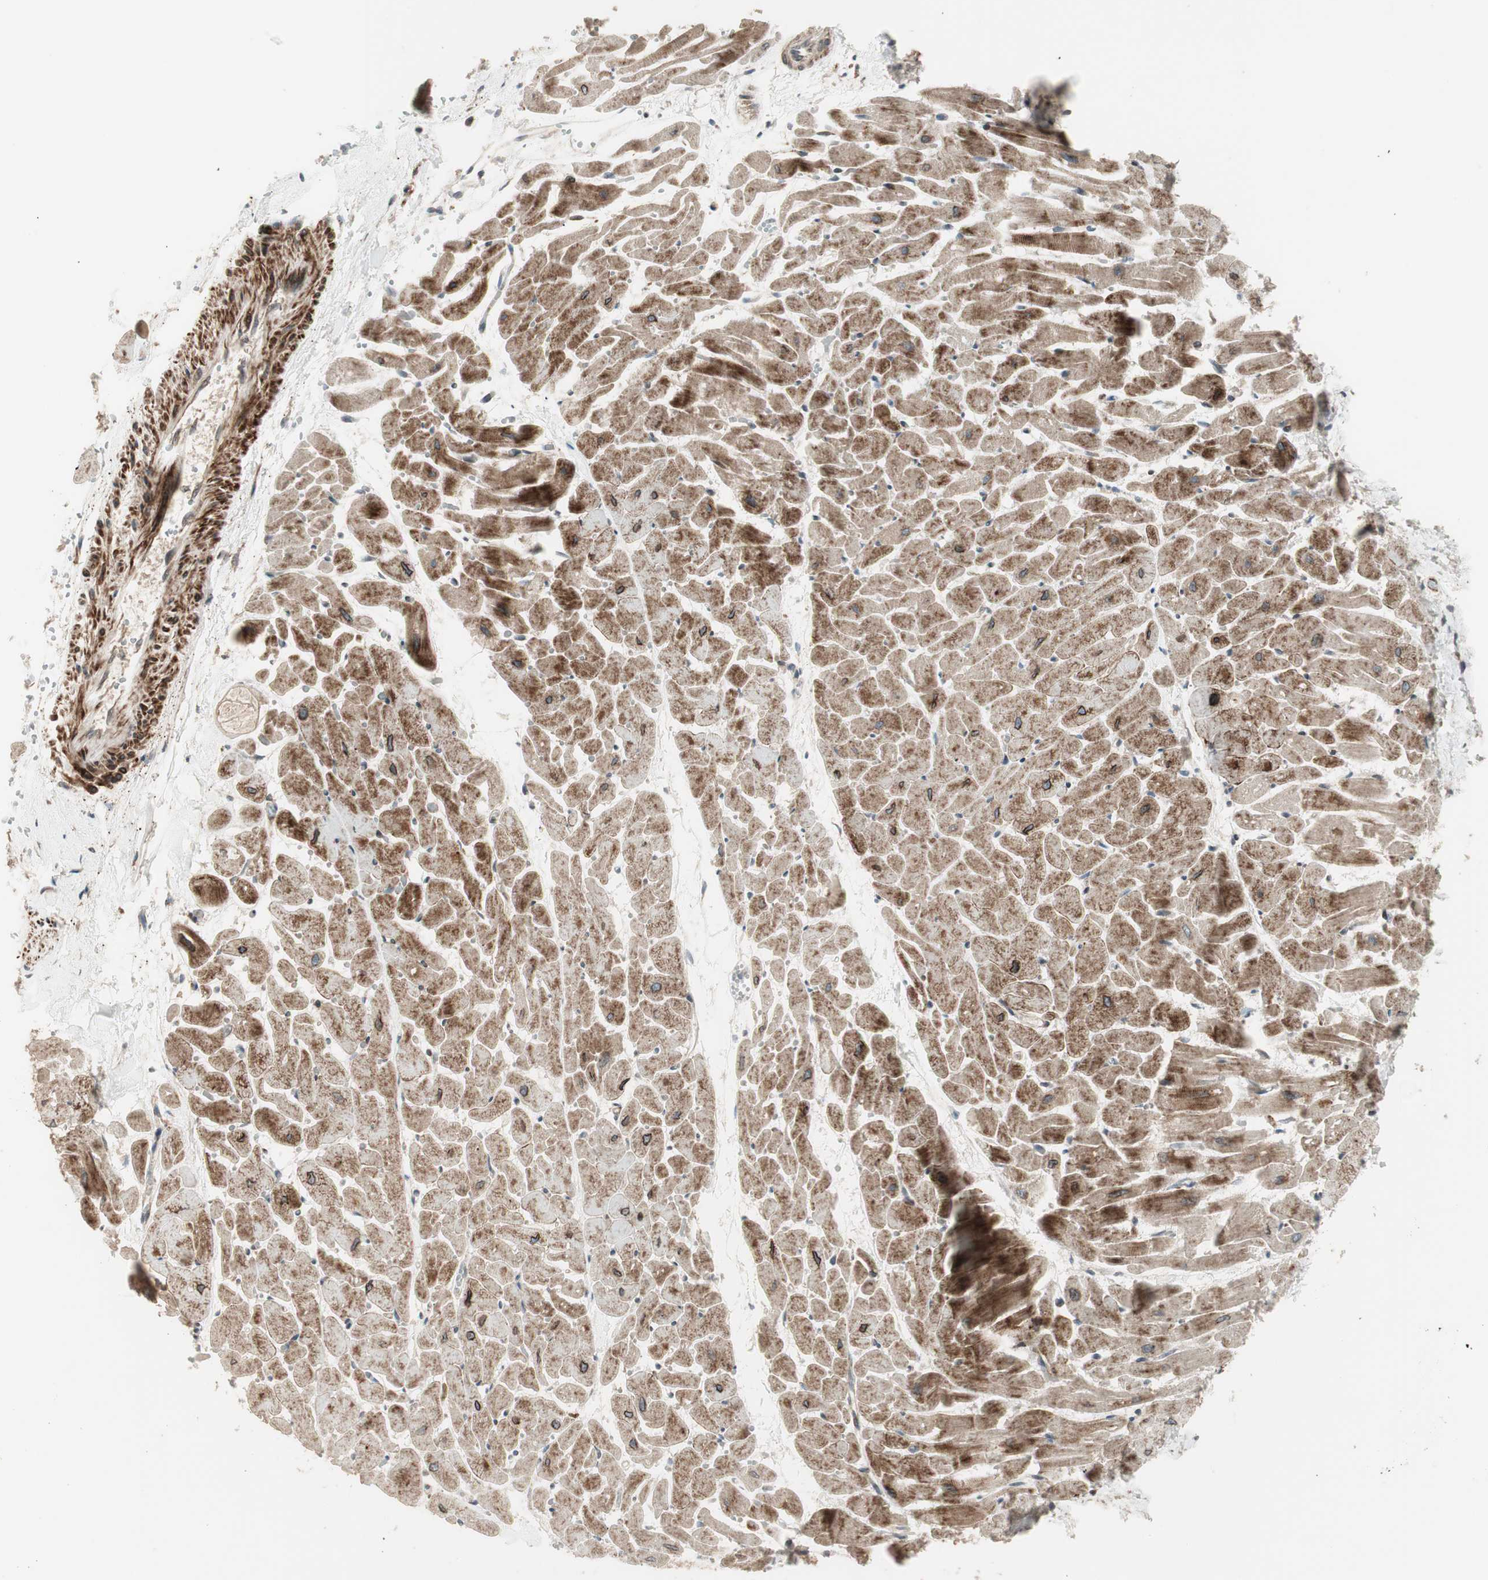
{"staining": {"intensity": "strong", "quantity": ">75%", "location": "cytoplasmic/membranous"}, "tissue": "heart muscle", "cell_type": "Cardiomyocytes", "image_type": "normal", "snomed": [{"axis": "morphology", "description": "Normal tissue, NOS"}, {"axis": "topography", "description": "Heart"}], "caption": "Protein staining by immunohistochemistry (IHC) demonstrates strong cytoplasmic/membranous positivity in approximately >75% of cardiomyocytes in benign heart muscle. The protein of interest is shown in brown color, while the nuclei are stained blue.", "gene": "PPP2R5E", "patient": {"sex": "female", "age": 19}}